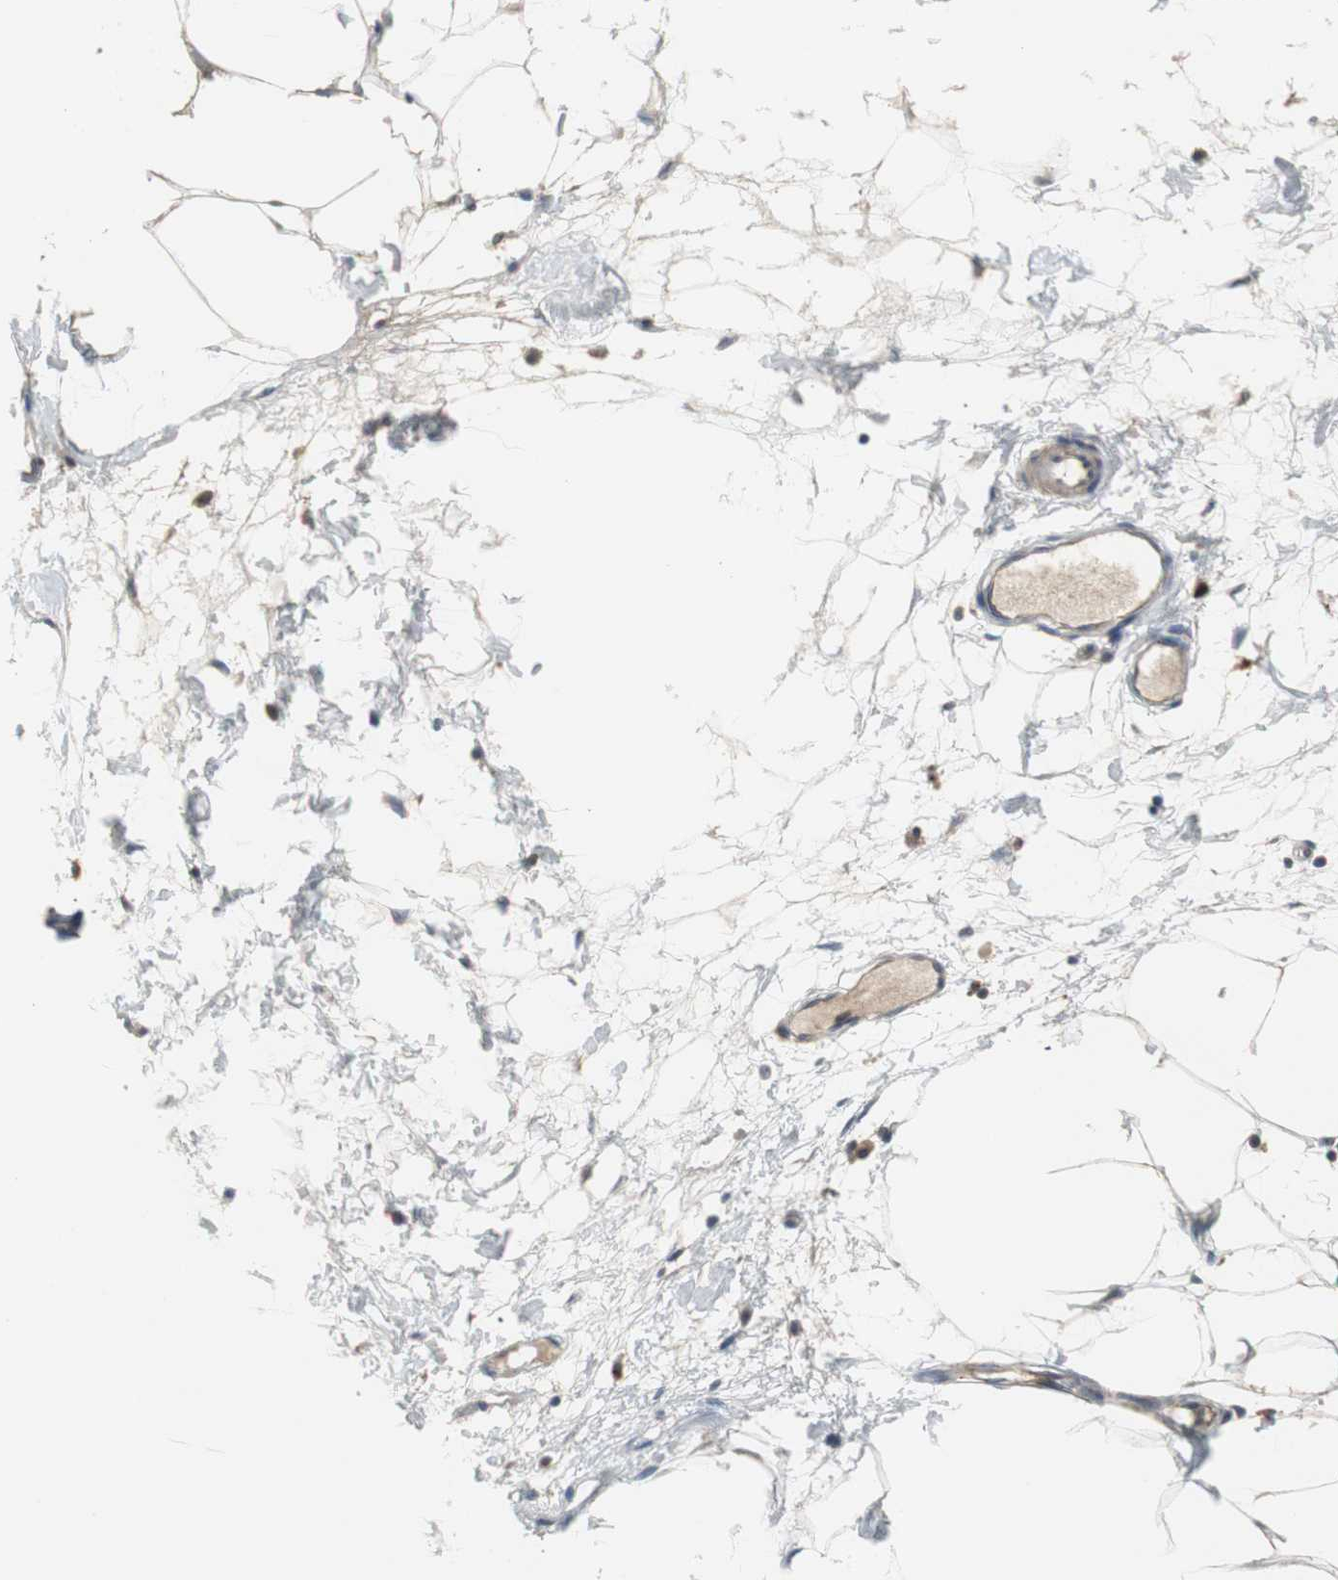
{"staining": {"intensity": "weak", "quantity": "<25%", "location": "cytoplasmic/membranous"}, "tissue": "adipose tissue", "cell_type": "Adipocytes", "image_type": "normal", "snomed": [{"axis": "morphology", "description": "Normal tissue, NOS"}, {"axis": "morphology", "description": "Adenocarcinoma, NOS"}, {"axis": "topography", "description": "Colon"}, {"axis": "topography", "description": "Peripheral nerve tissue"}], "caption": "Immunohistochemistry of benign adipose tissue shows no positivity in adipocytes.", "gene": "PCYT1B", "patient": {"sex": "male", "age": 14}}